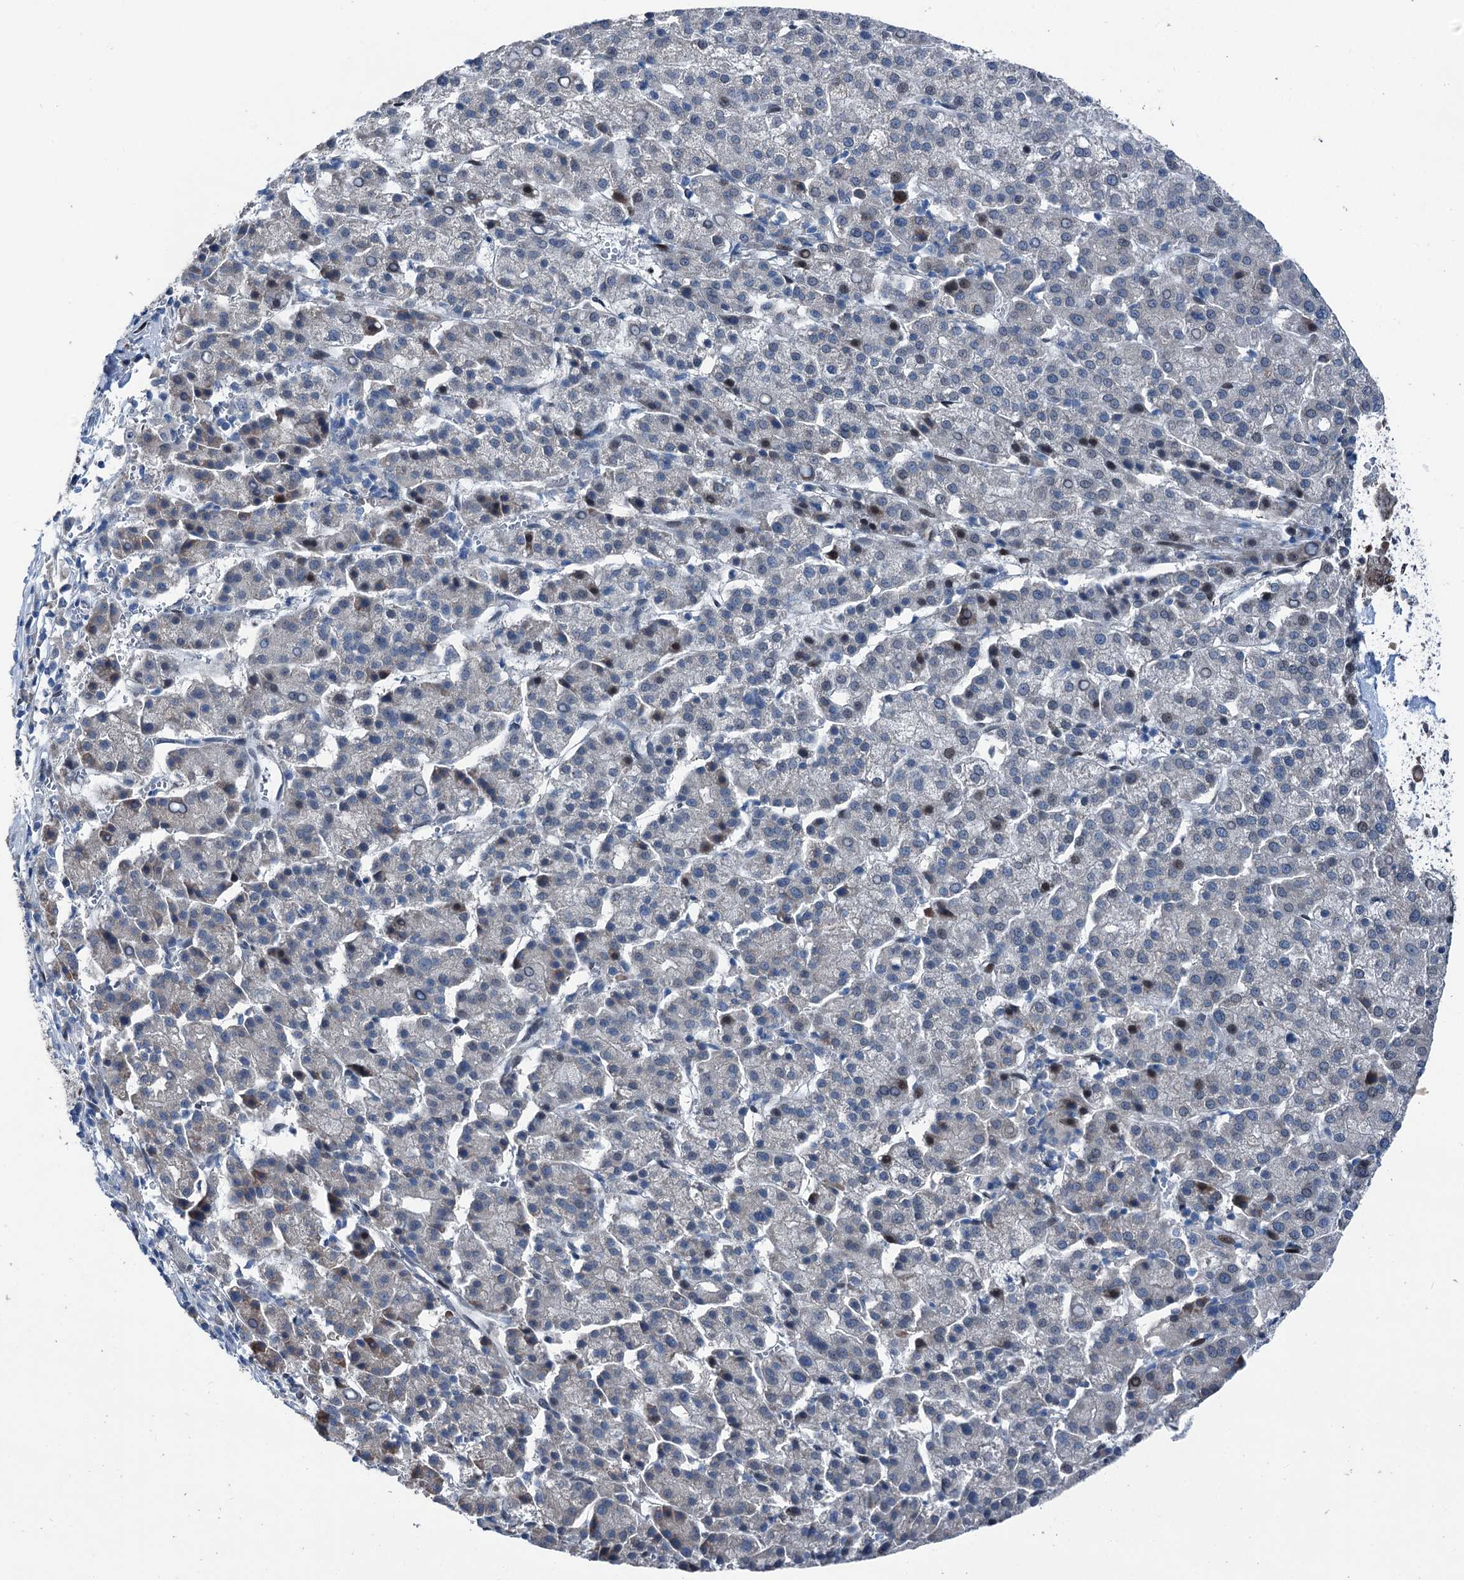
{"staining": {"intensity": "negative", "quantity": "none", "location": "none"}, "tissue": "liver cancer", "cell_type": "Tumor cells", "image_type": "cancer", "snomed": [{"axis": "morphology", "description": "Carcinoma, Hepatocellular, NOS"}, {"axis": "topography", "description": "Liver"}], "caption": "Tumor cells are negative for protein expression in human liver hepatocellular carcinoma. (DAB (3,3'-diaminobenzidine) immunohistochemistry visualized using brightfield microscopy, high magnification).", "gene": "MRPL14", "patient": {"sex": "female", "age": 58}}